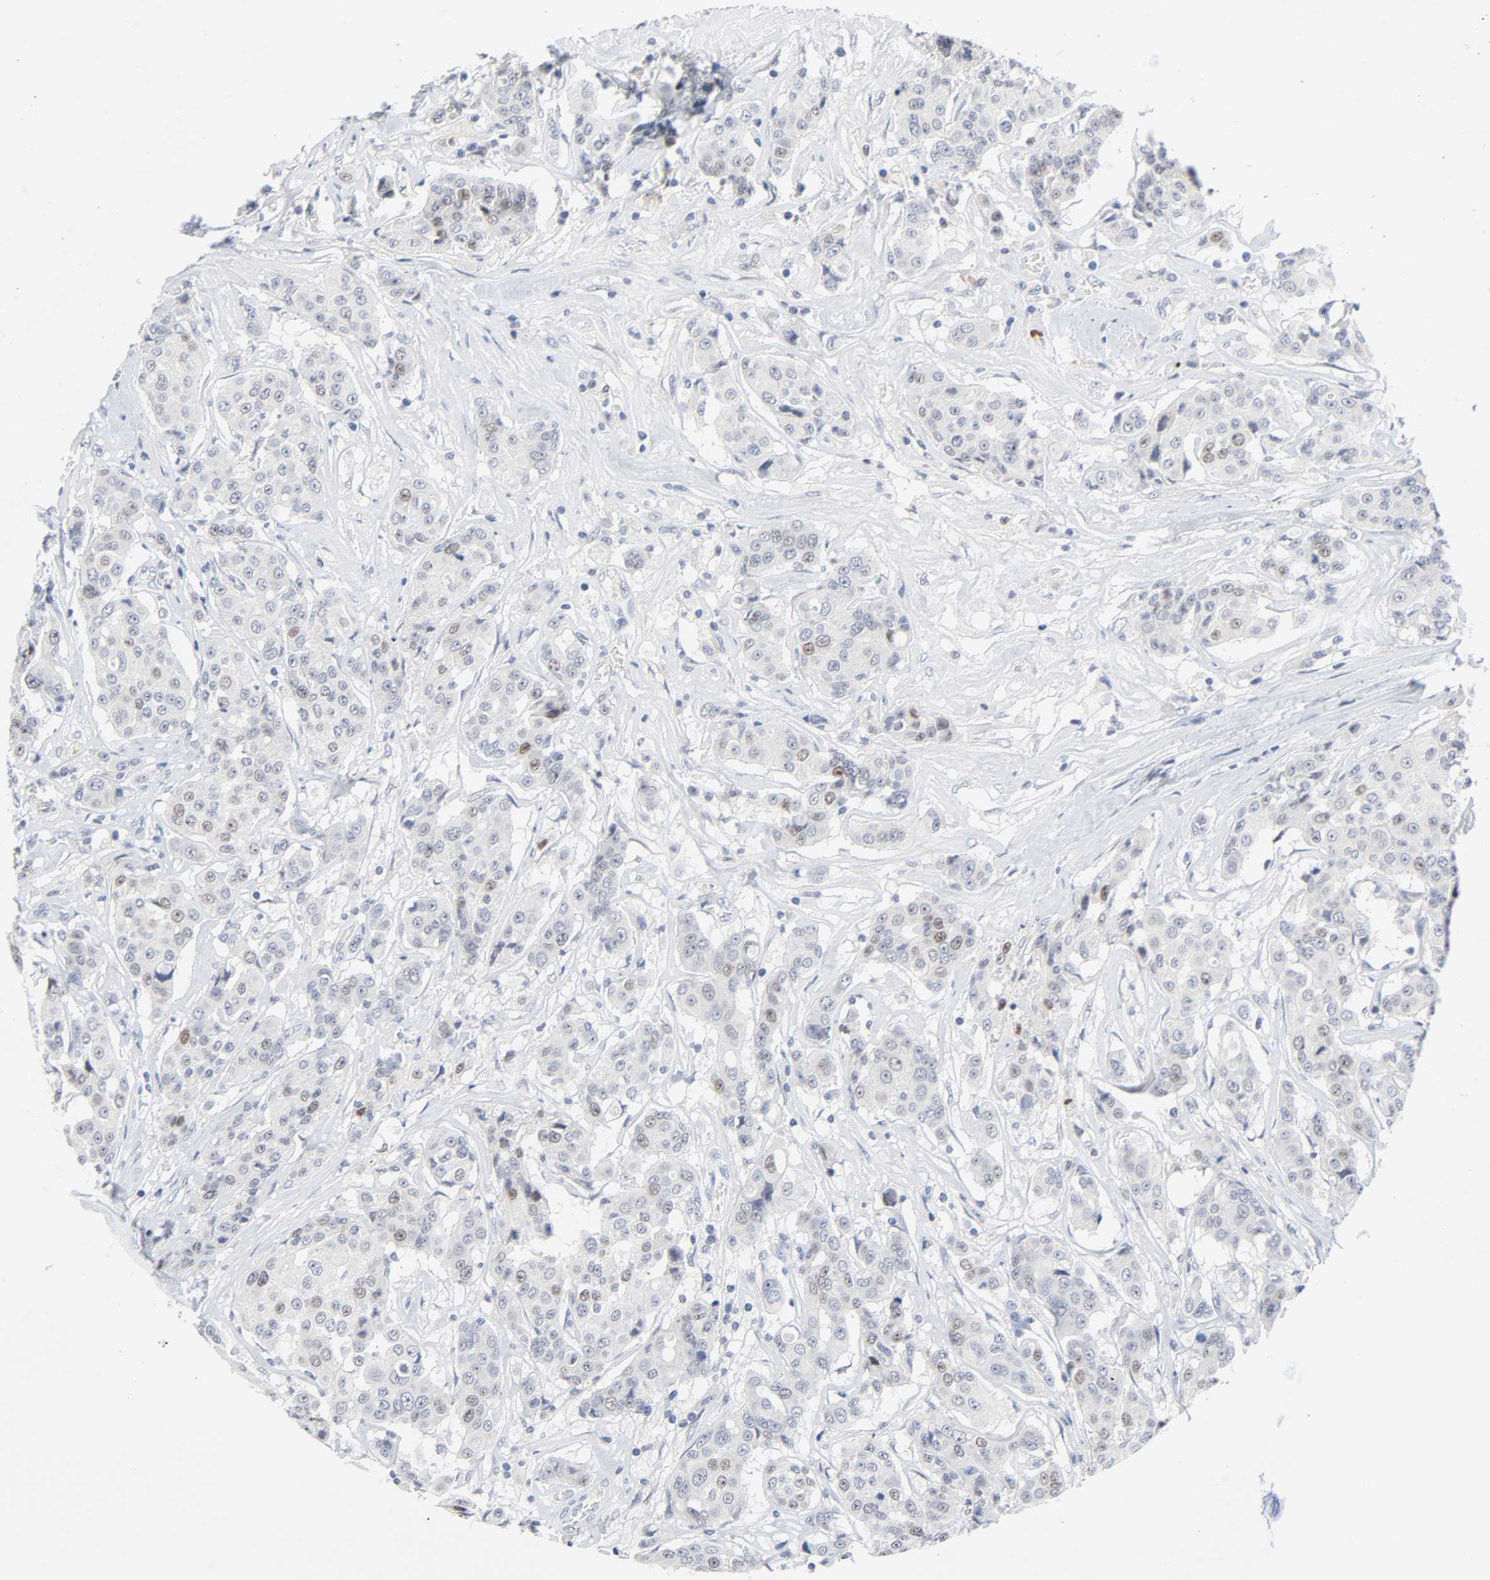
{"staining": {"intensity": "weak", "quantity": "25%-75%", "location": "nuclear"}, "tissue": "breast cancer", "cell_type": "Tumor cells", "image_type": "cancer", "snomed": [{"axis": "morphology", "description": "Duct carcinoma"}, {"axis": "topography", "description": "Breast"}], "caption": "Immunohistochemistry of infiltrating ductal carcinoma (breast) exhibits low levels of weak nuclear positivity in about 25%-75% of tumor cells.", "gene": "WEE1", "patient": {"sex": "female", "age": 27}}